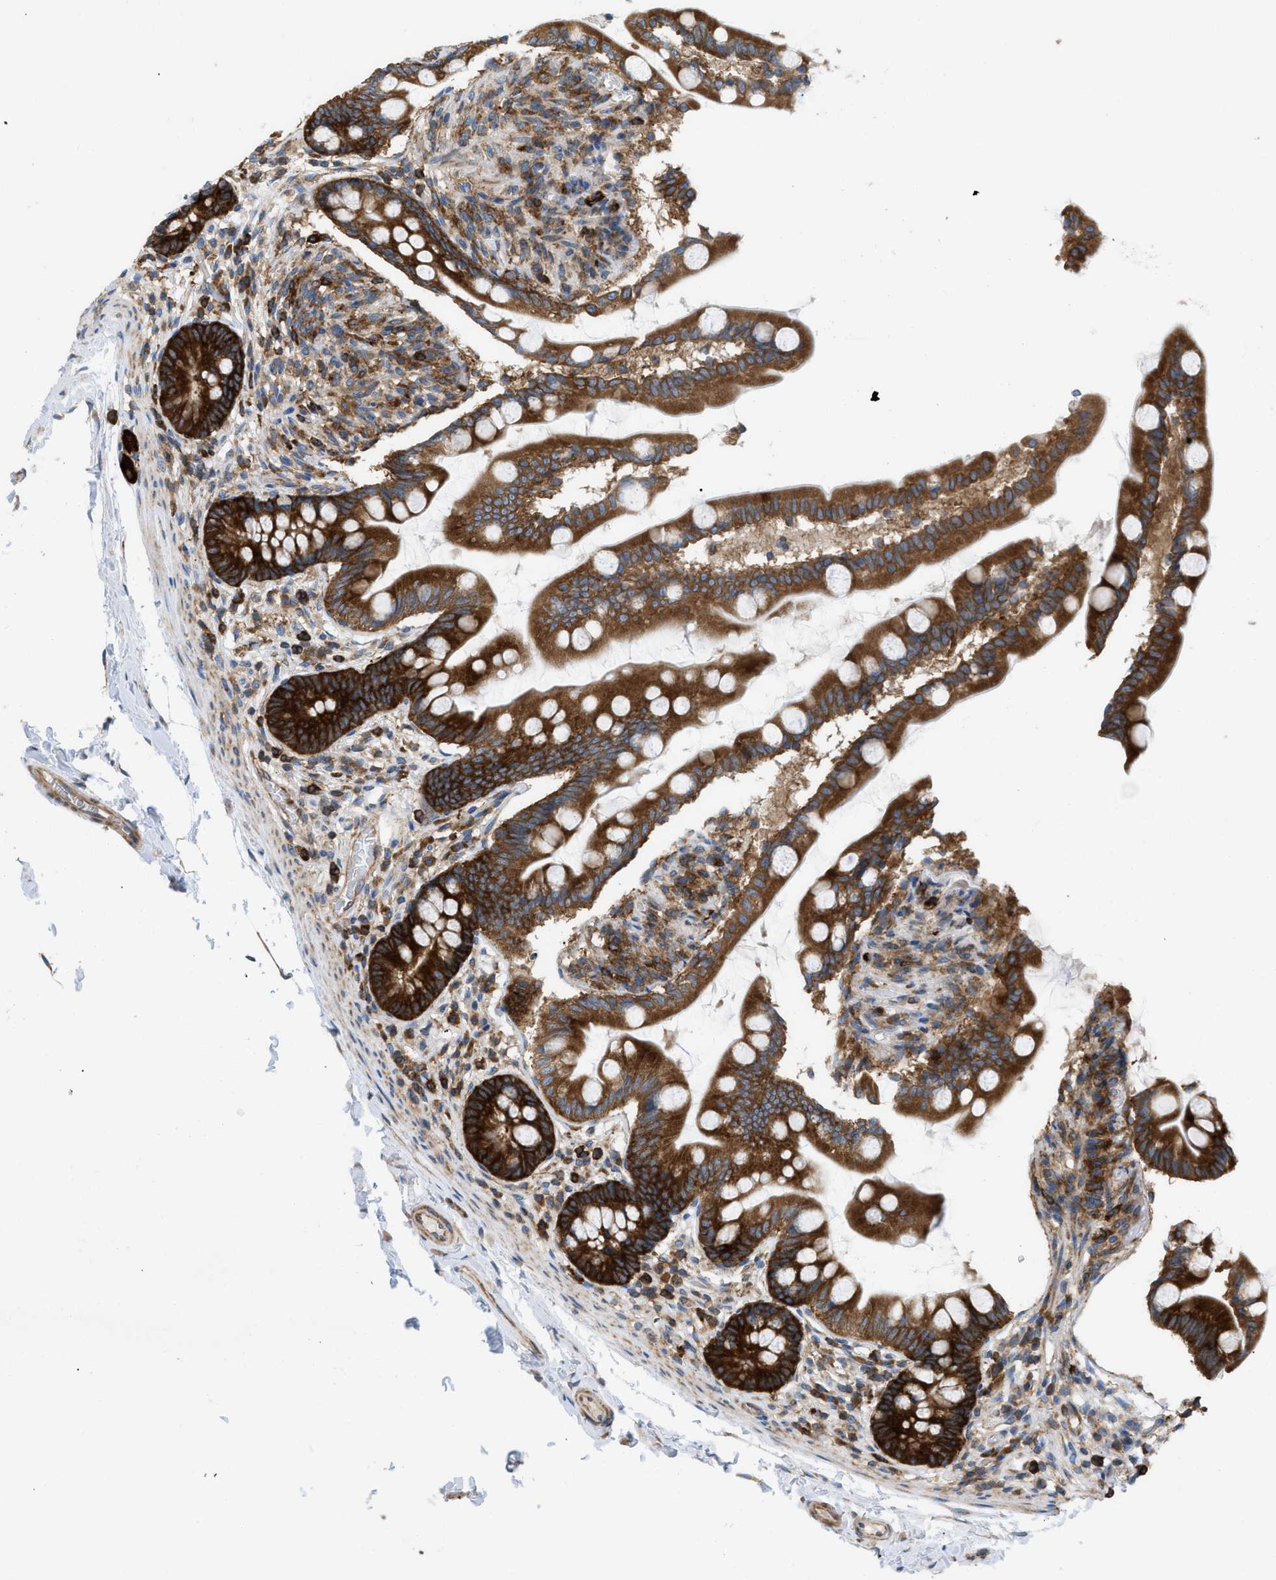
{"staining": {"intensity": "strong", "quantity": ">75%", "location": "cytoplasmic/membranous"}, "tissue": "small intestine", "cell_type": "Glandular cells", "image_type": "normal", "snomed": [{"axis": "morphology", "description": "Normal tissue, NOS"}, {"axis": "topography", "description": "Small intestine"}], "caption": "Immunohistochemistry (IHC) histopathology image of normal small intestine: small intestine stained using IHC shows high levels of strong protein expression localized specifically in the cytoplasmic/membranous of glandular cells, appearing as a cytoplasmic/membranous brown color.", "gene": "GPAT4", "patient": {"sex": "female", "age": 56}}